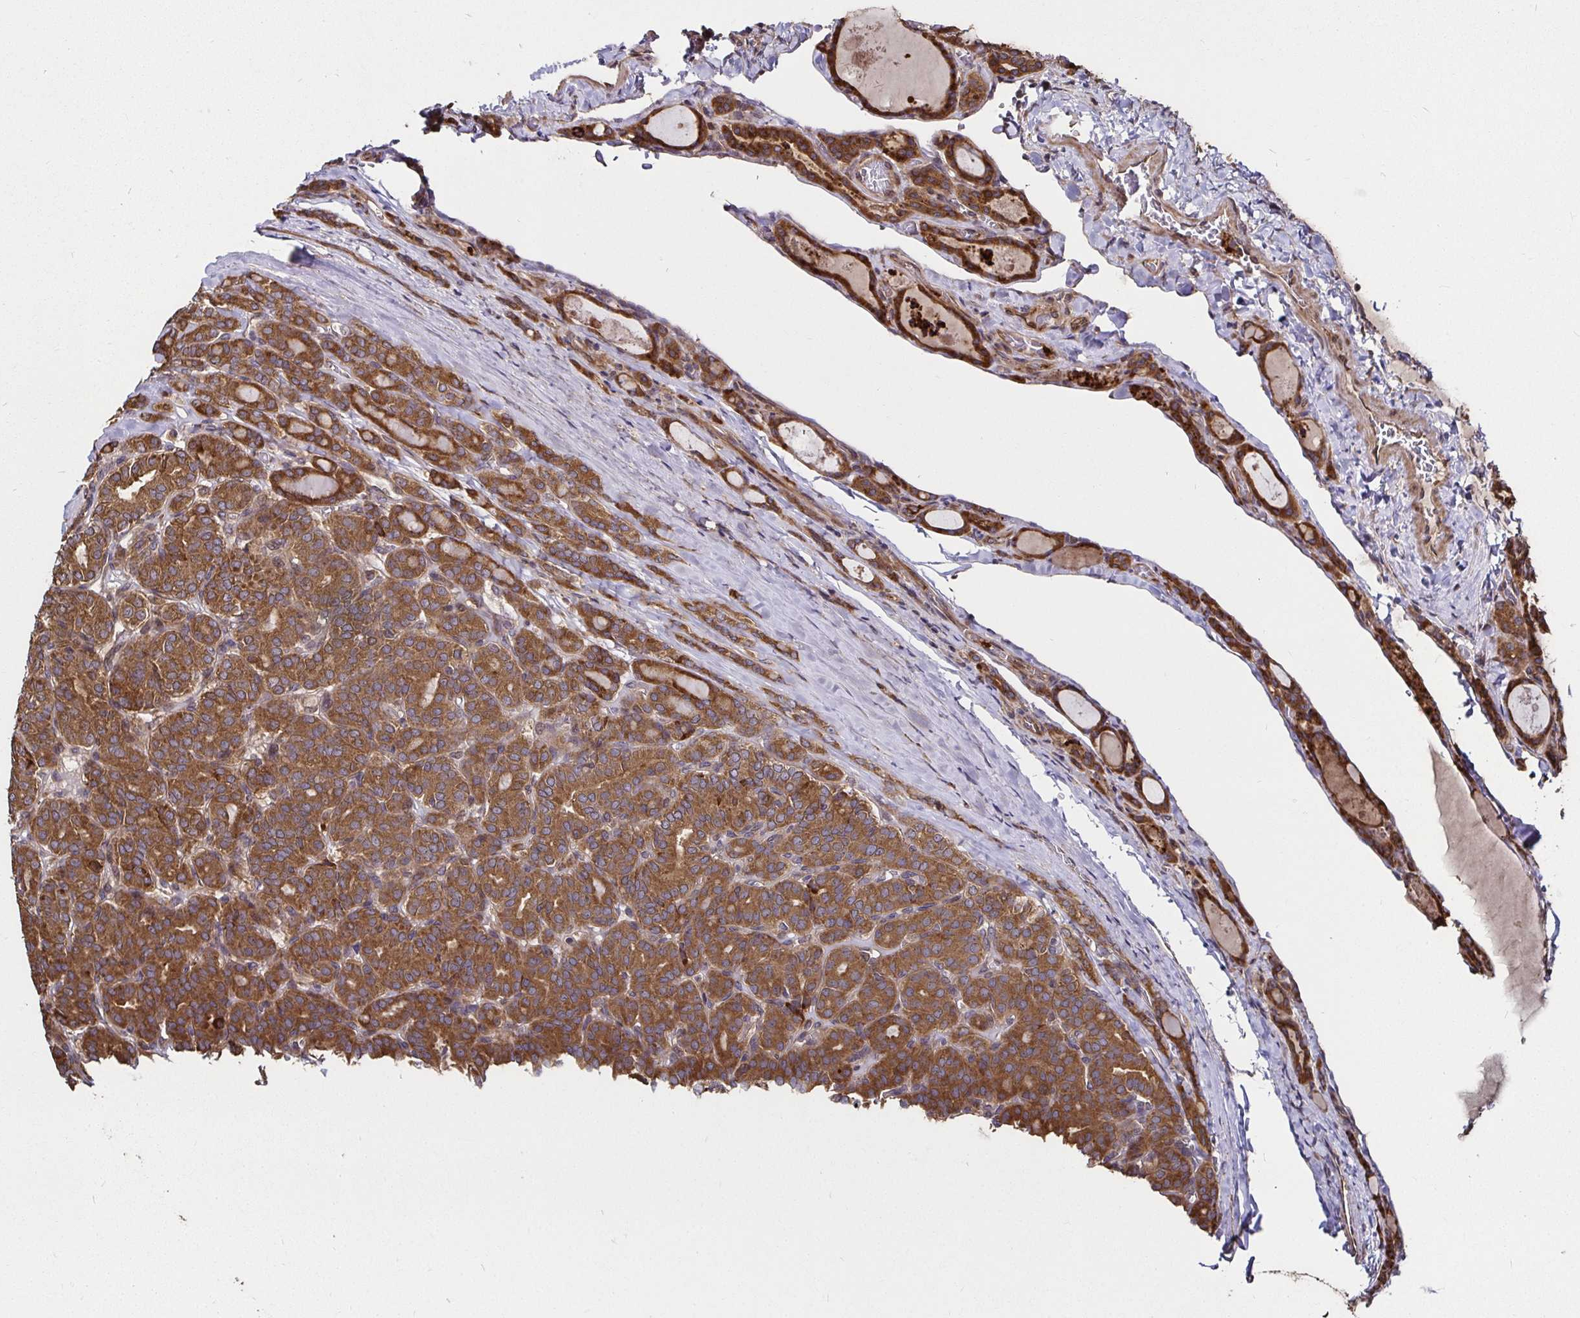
{"staining": {"intensity": "strong", "quantity": ">75%", "location": "cytoplasmic/membranous"}, "tissue": "thyroid cancer", "cell_type": "Tumor cells", "image_type": "cancer", "snomed": [{"axis": "morphology", "description": "Normal tissue, NOS"}, {"axis": "morphology", "description": "Follicular adenoma carcinoma, NOS"}, {"axis": "topography", "description": "Thyroid gland"}], "caption": "Thyroid cancer (follicular adenoma carcinoma) tissue shows strong cytoplasmic/membranous positivity in about >75% of tumor cells (Brightfield microscopy of DAB IHC at high magnification).", "gene": "MLST8", "patient": {"sex": "female", "age": 31}}